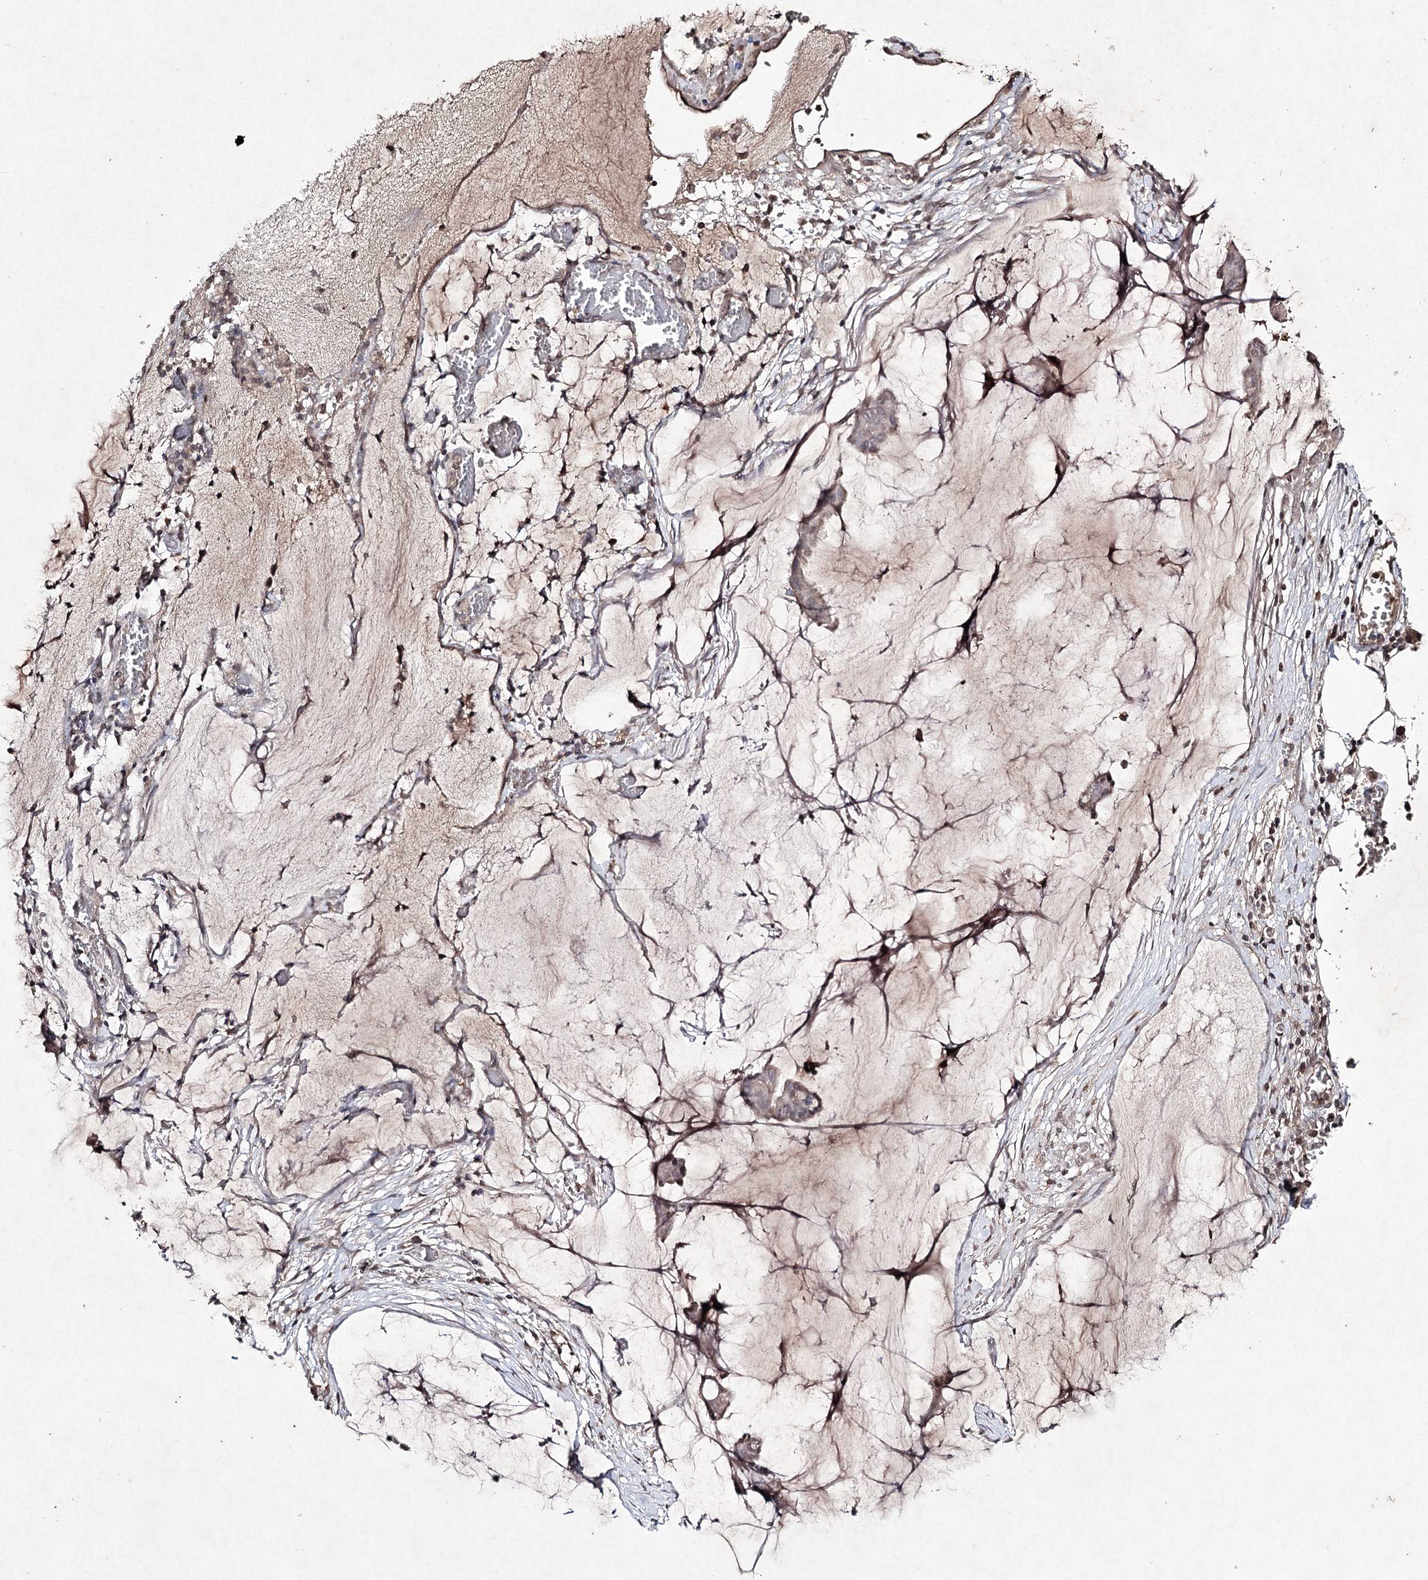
{"staining": {"intensity": "weak", "quantity": "25%-75%", "location": "cytoplasmic/membranous"}, "tissue": "ovarian cancer", "cell_type": "Tumor cells", "image_type": "cancer", "snomed": [{"axis": "morphology", "description": "Cystadenocarcinoma, mucinous, NOS"}, {"axis": "topography", "description": "Ovary"}], "caption": "The photomicrograph demonstrates staining of ovarian mucinous cystadenocarcinoma, revealing weak cytoplasmic/membranous protein expression (brown color) within tumor cells.", "gene": "SYNGR3", "patient": {"sex": "female", "age": 73}}